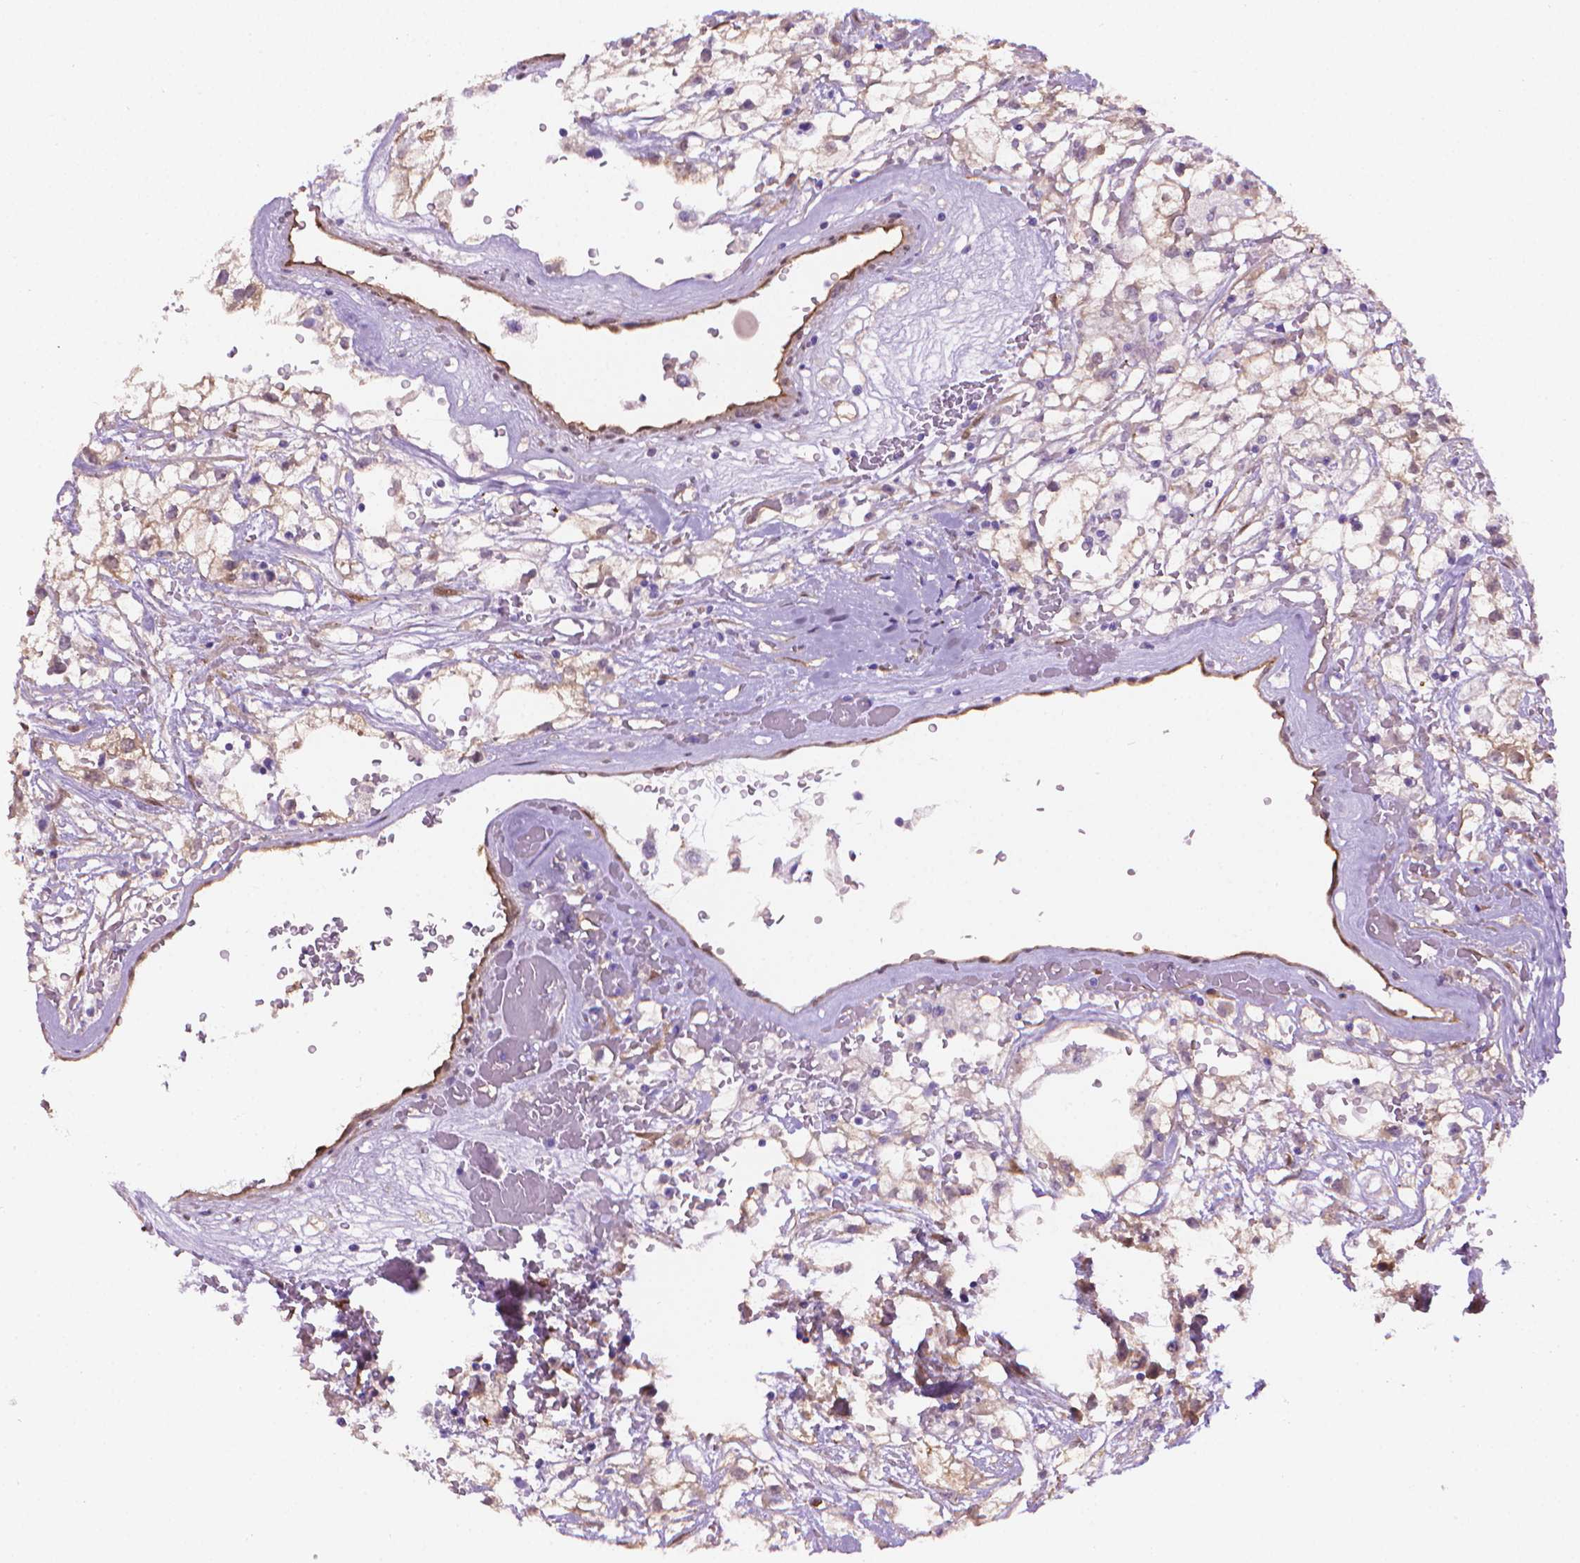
{"staining": {"intensity": "weak", "quantity": "<25%", "location": "cytoplasmic/membranous"}, "tissue": "renal cancer", "cell_type": "Tumor cells", "image_type": "cancer", "snomed": [{"axis": "morphology", "description": "Adenocarcinoma, NOS"}, {"axis": "topography", "description": "Kidney"}], "caption": "Immunohistochemistry image of neoplastic tissue: human renal adenocarcinoma stained with DAB (3,3'-diaminobenzidine) reveals no significant protein expression in tumor cells.", "gene": "CLIC4", "patient": {"sex": "male", "age": 59}}